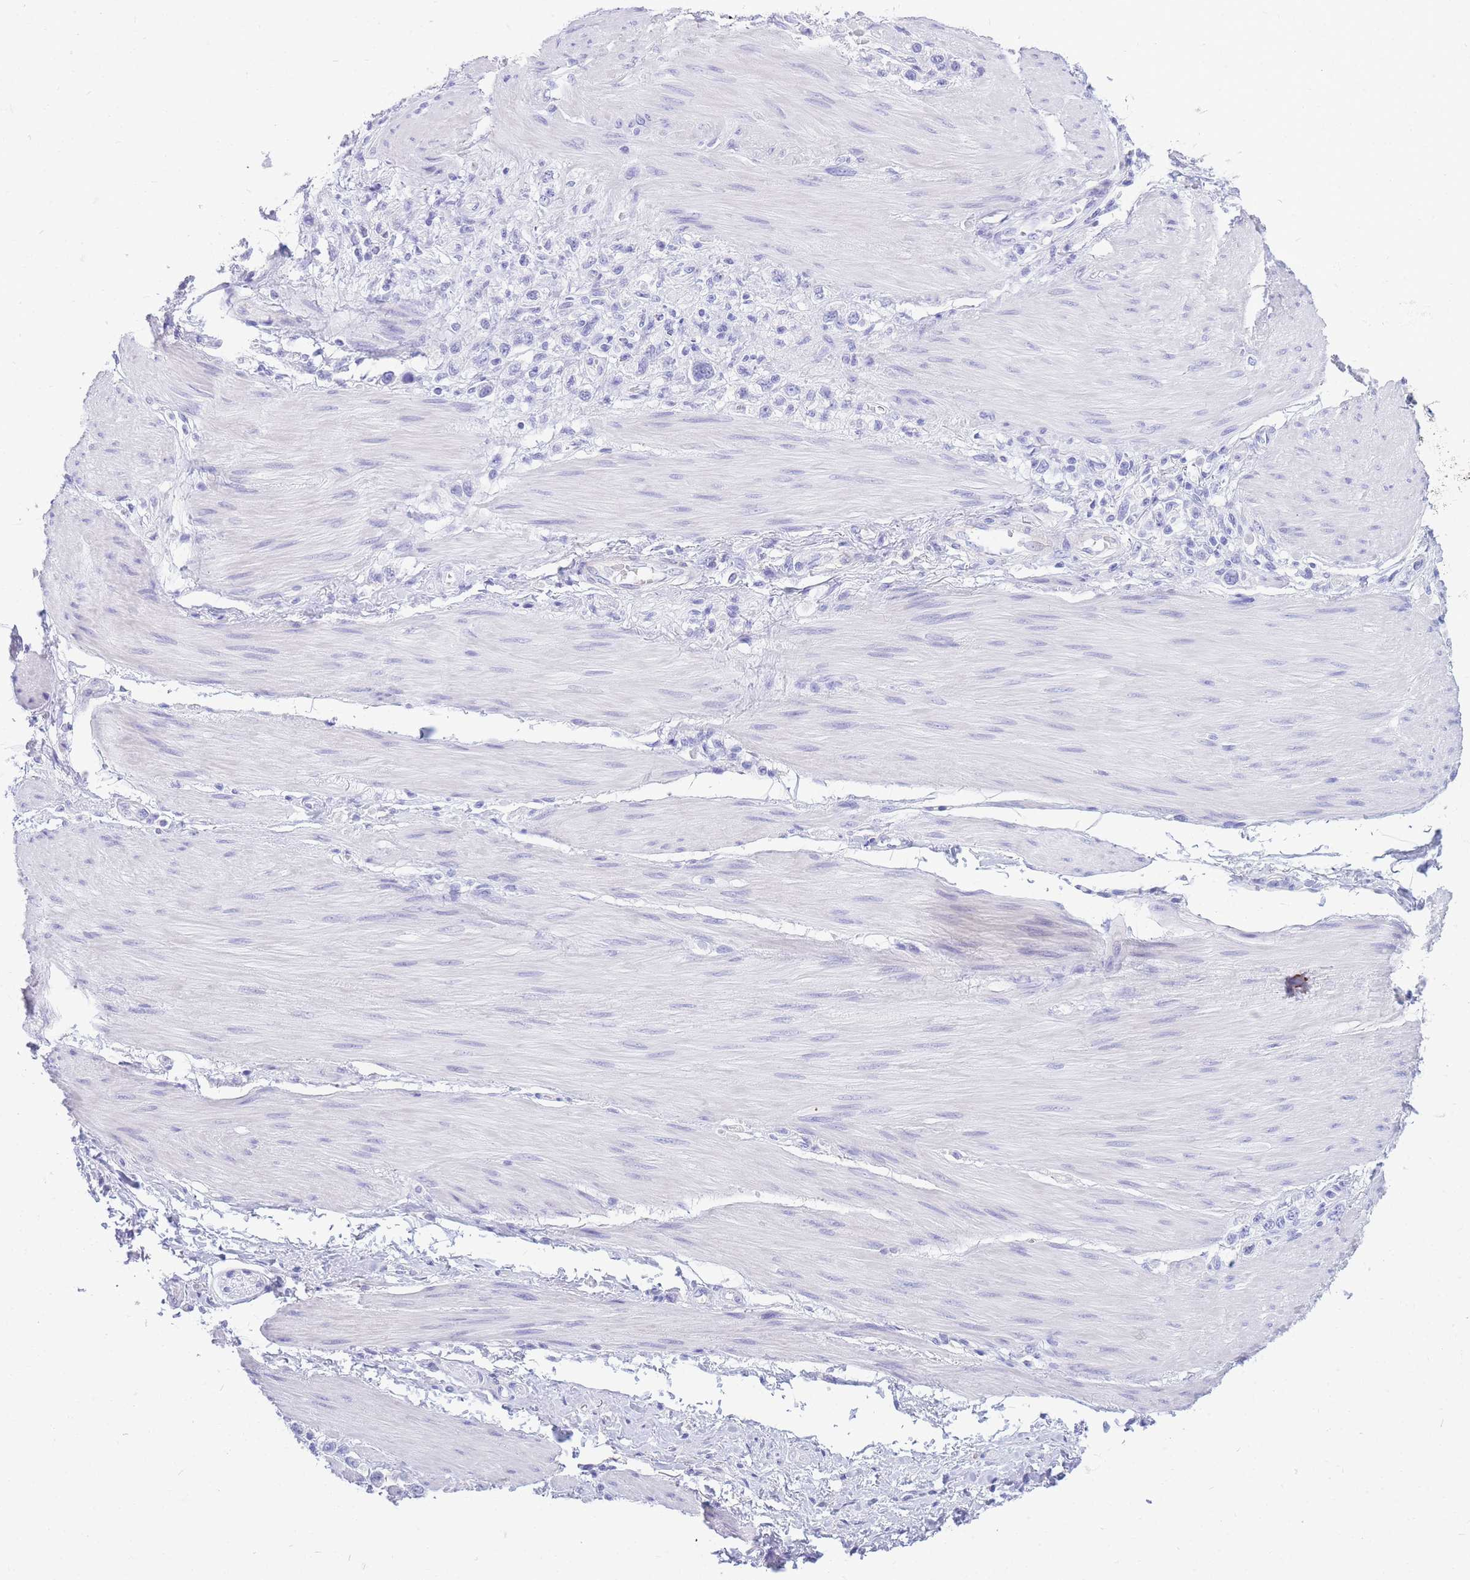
{"staining": {"intensity": "negative", "quantity": "none", "location": "none"}, "tissue": "stomach cancer", "cell_type": "Tumor cells", "image_type": "cancer", "snomed": [{"axis": "morphology", "description": "Adenocarcinoma, NOS"}, {"axis": "topography", "description": "Stomach"}], "caption": "Immunohistochemical staining of human stomach cancer exhibits no significant staining in tumor cells.", "gene": "ZFP62", "patient": {"sex": "female", "age": 65}}